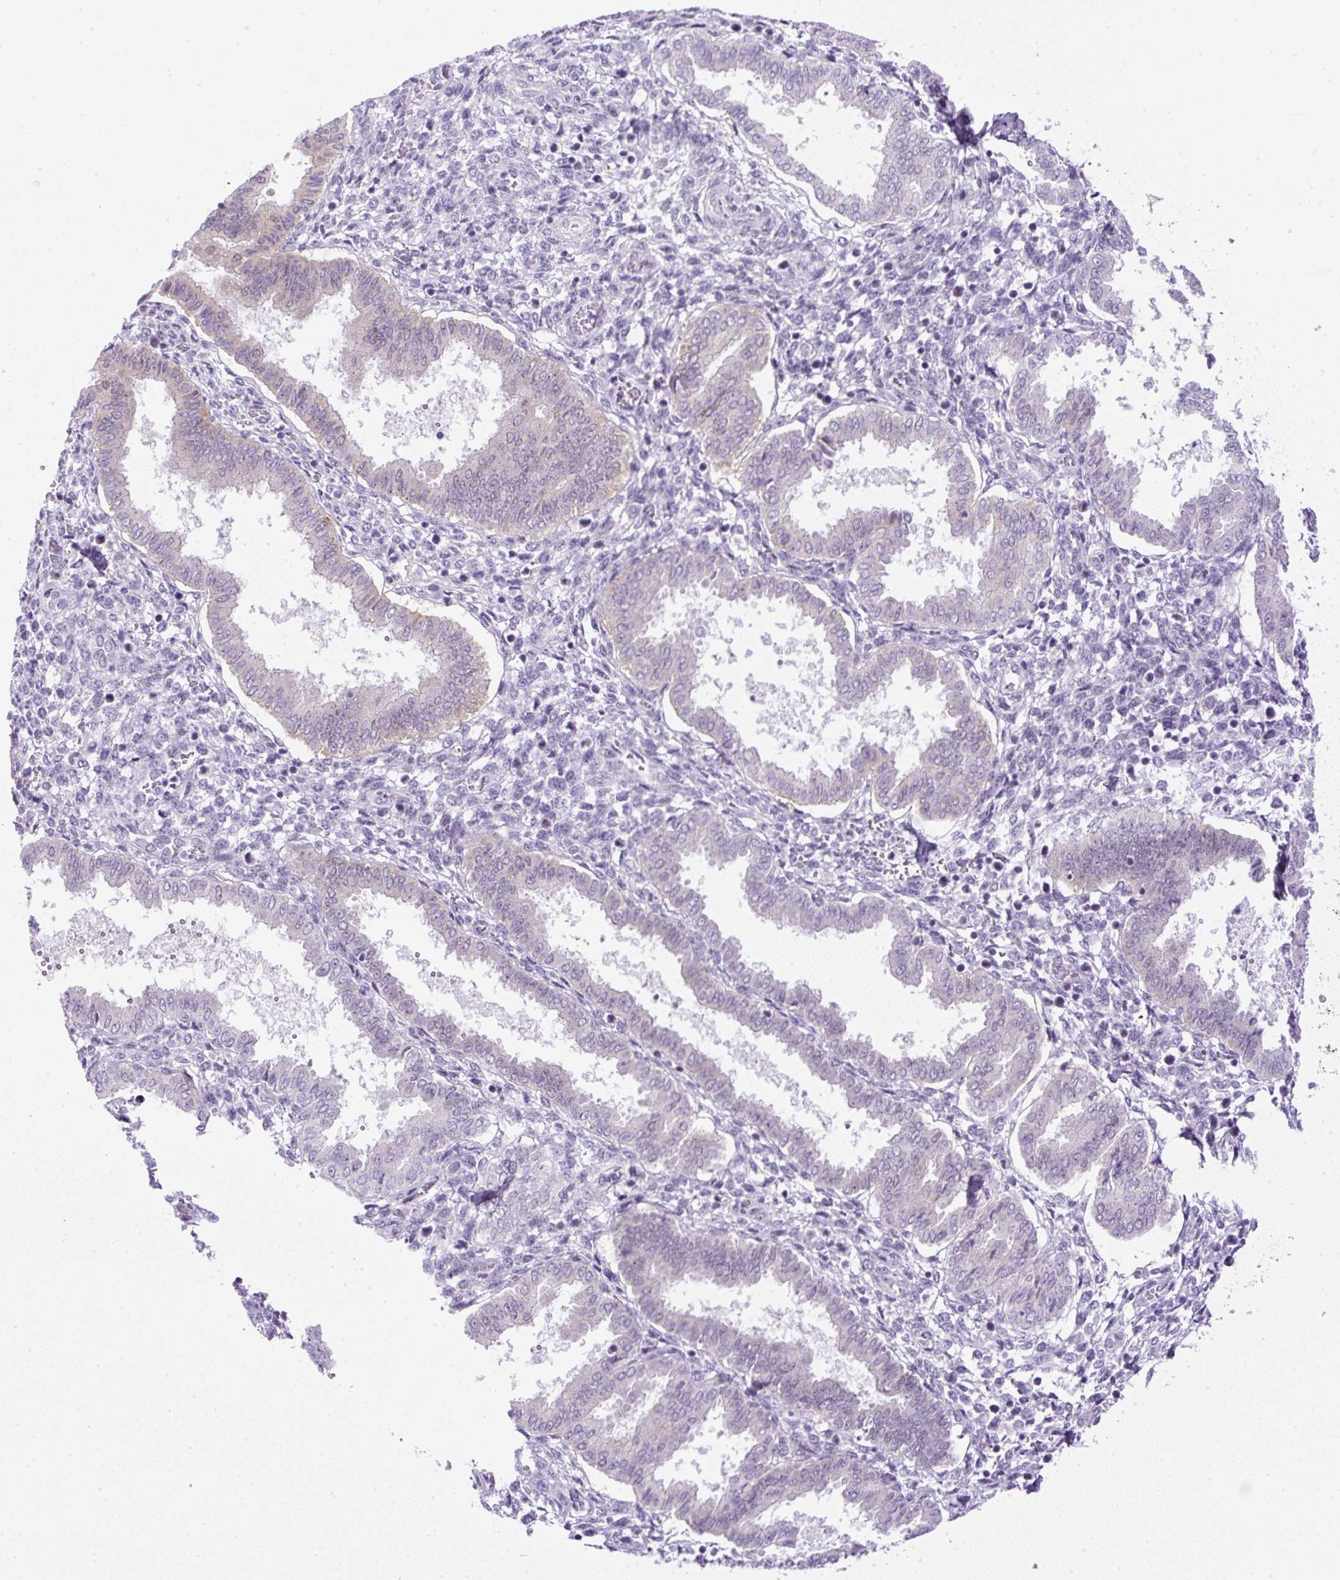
{"staining": {"intensity": "negative", "quantity": "none", "location": "none"}, "tissue": "endometrium", "cell_type": "Cells in endometrial stroma", "image_type": "normal", "snomed": [{"axis": "morphology", "description": "Normal tissue, NOS"}, {"axis": "topography", "description": "Endometrium"}], "caption": "Immunohistochemistry histopathology image of normal human endometrium stained for a protein (brown), which exhibits no staining in cells in endometrial stroma.", "gene": "RHBDD2", "patient": {"sex": "female", "age": 24}}